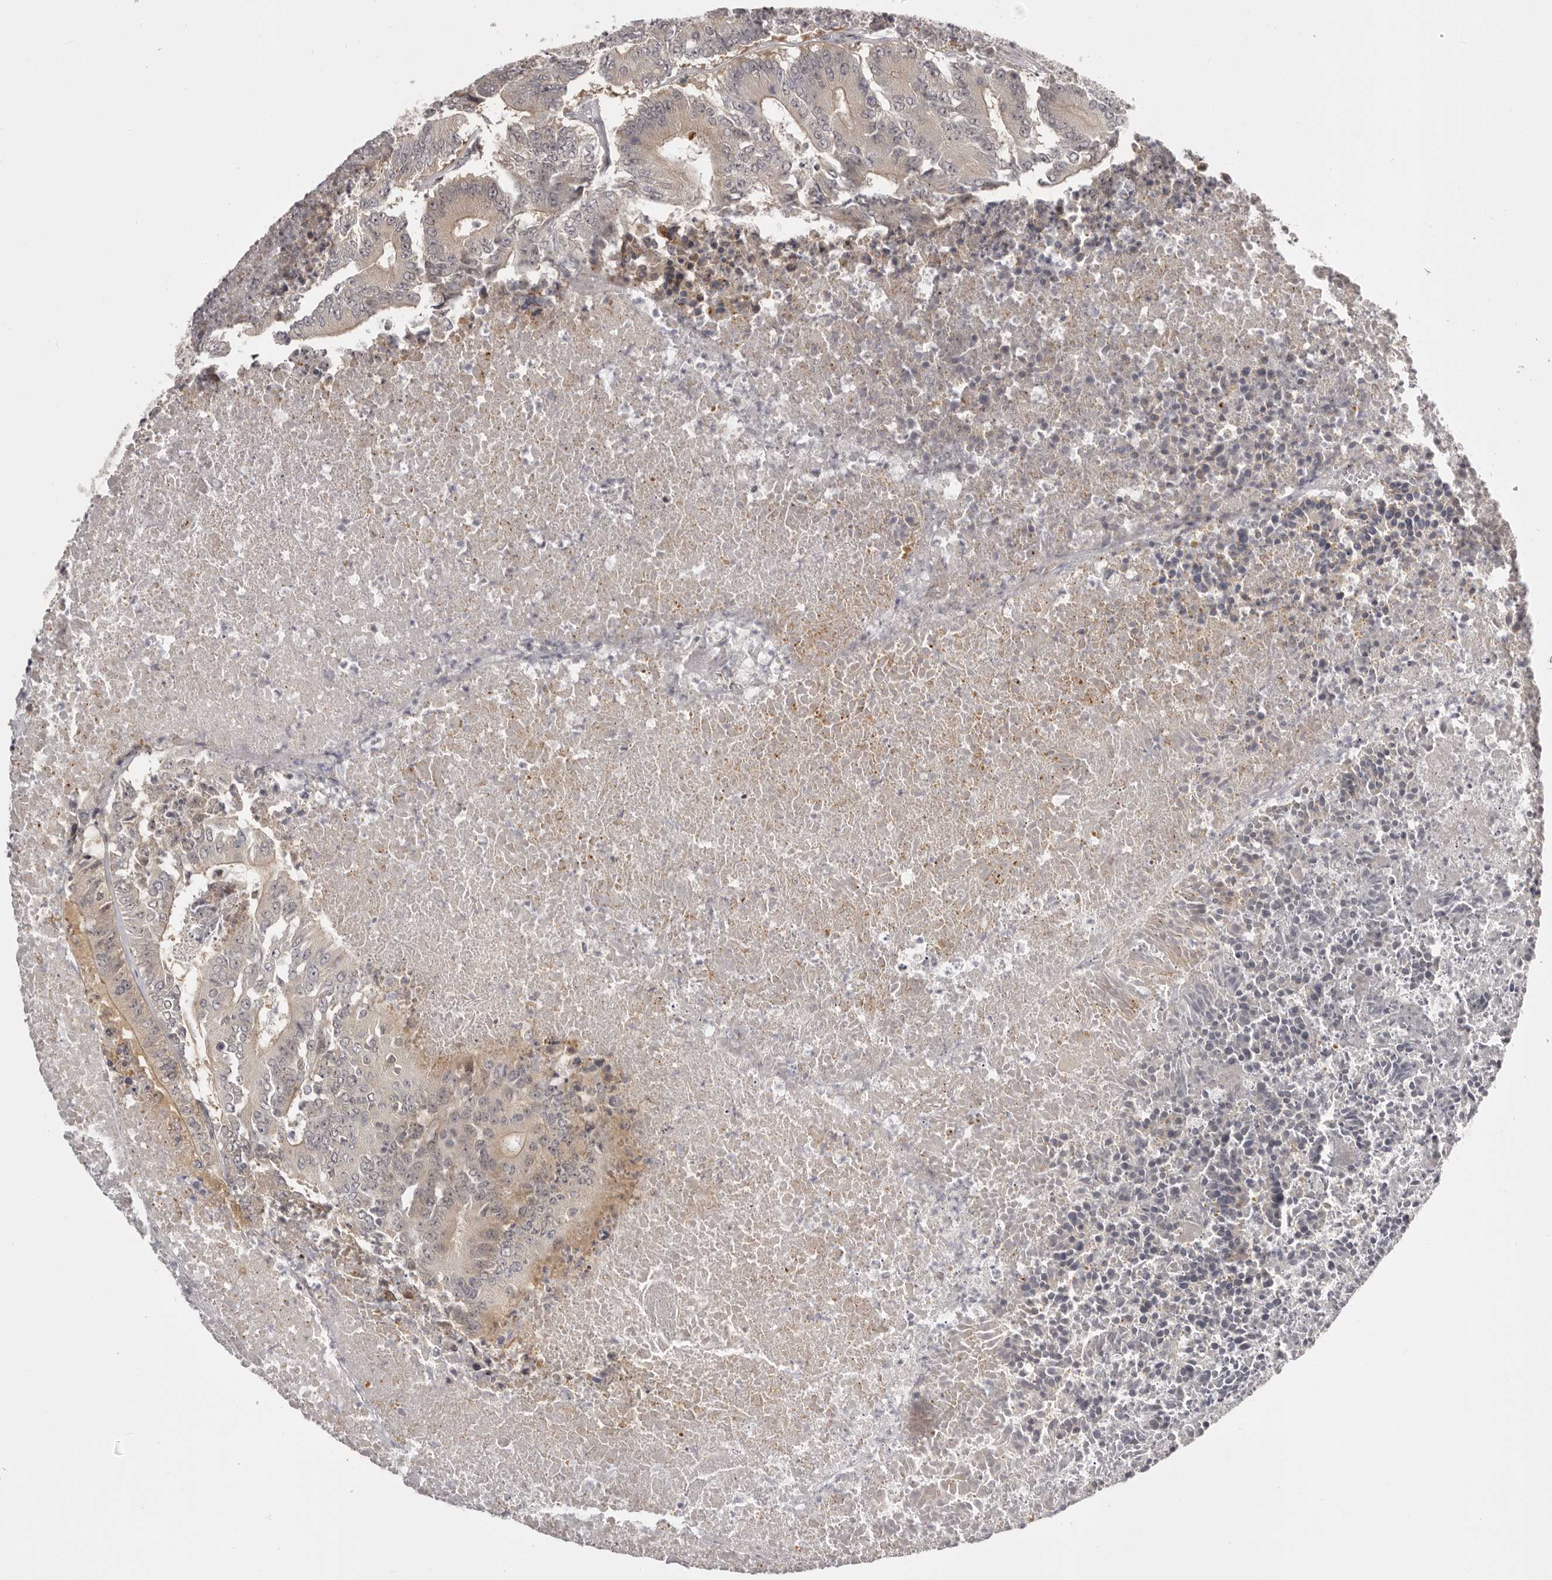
{"staining": {"intensity": "weak", "quantity": "<25%", "location": "cytoplasmic/membranous"}, "tissue": "colorectal cancer", "cell_type": "Tumor cells", "image_type": "cancer", "snomed": [{"axis": "morphology", "description": "Adenocarcinoma, NOS"}, {"axis": "topography", "description": "Colon"}], "caption": "An image of adenocarcinoma (colorectal) stained for a protein displays no brown staining in tumor cells. (Immunohistochemistry (ihc), brightfield microscopy, high magnification).", "gene": "OTUD3", "patient": {"sex": "male", "age": 87}}